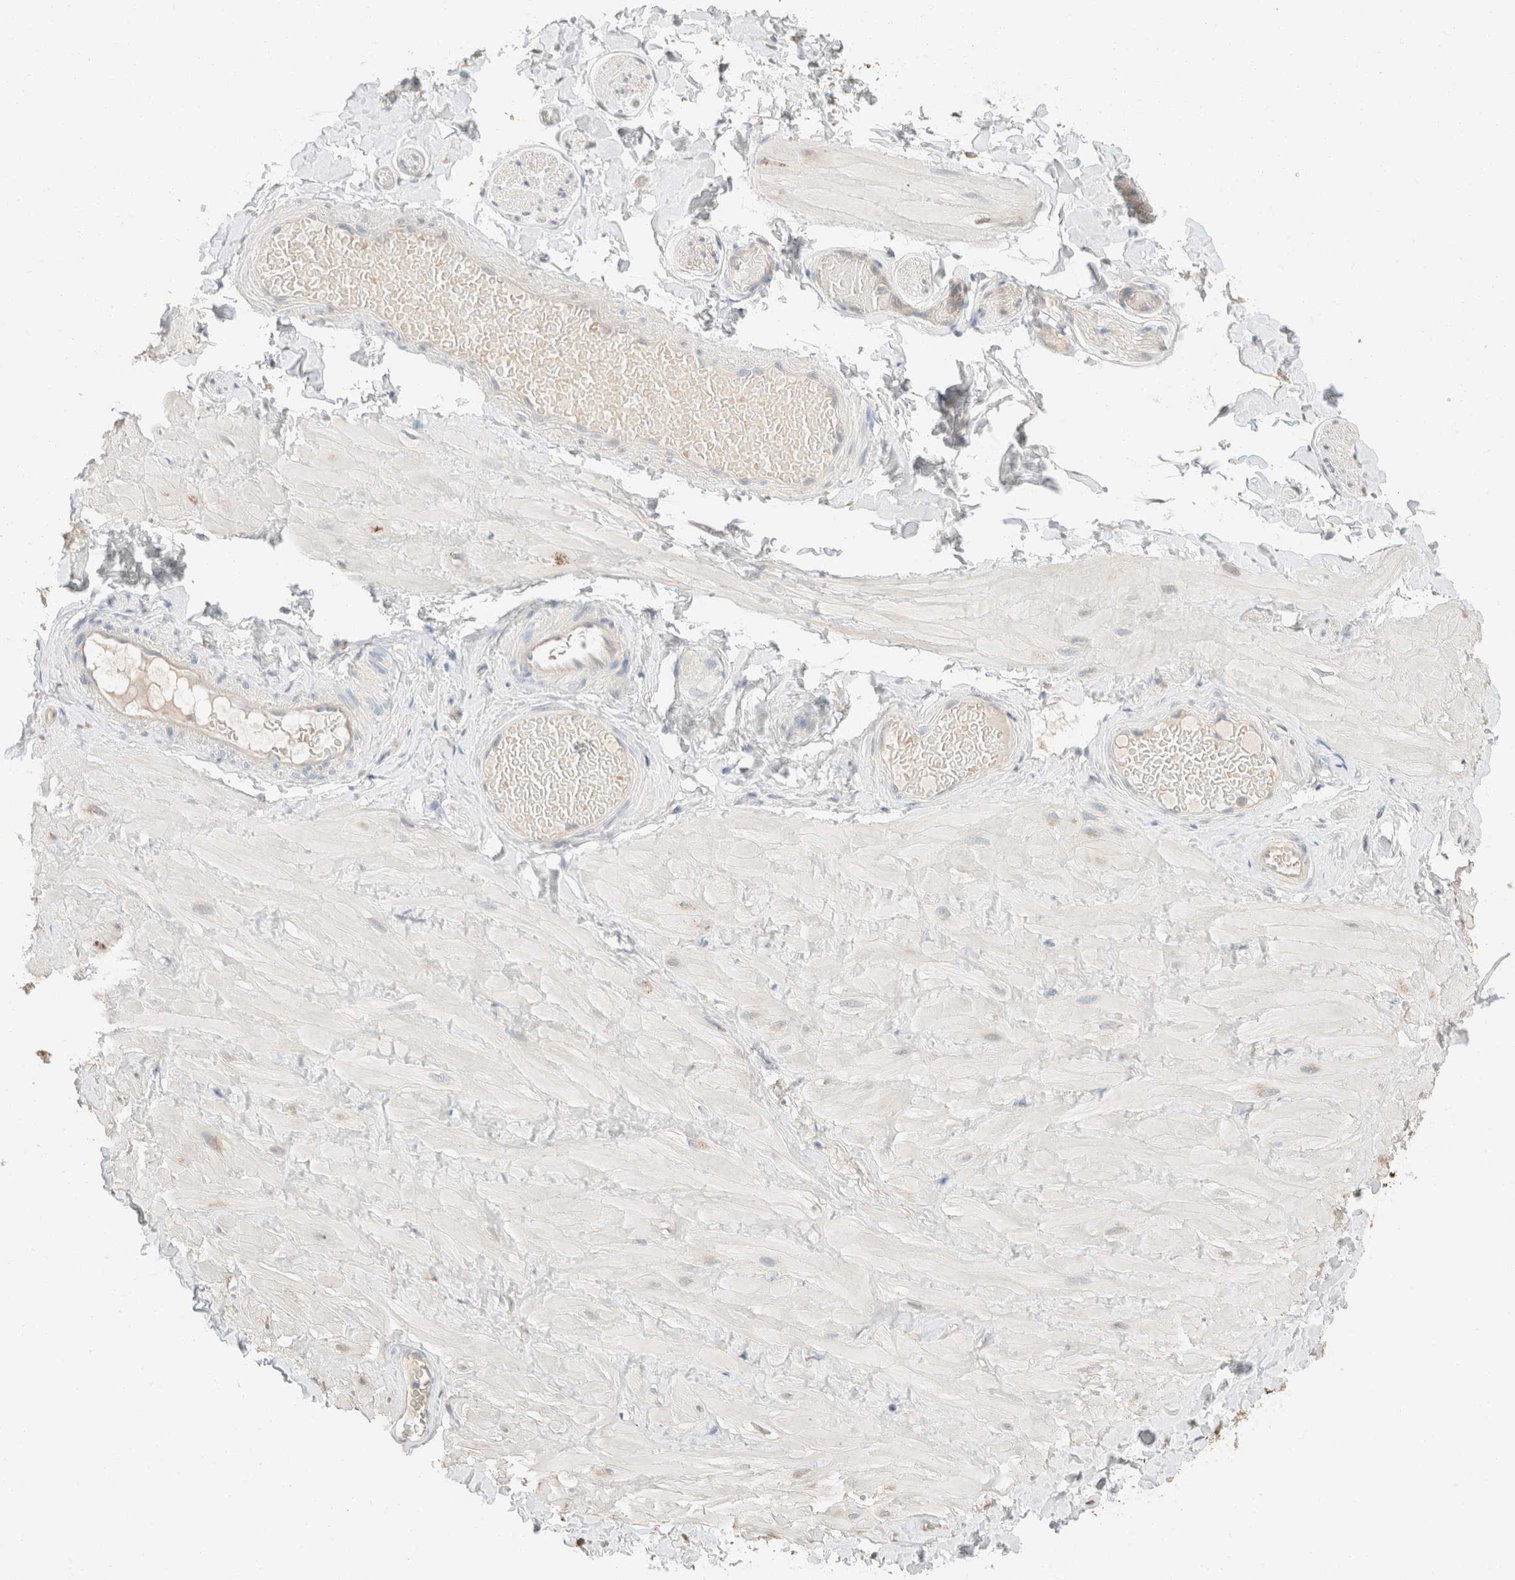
{"staining": {"intensity": "moderate", "quantity": ">75%", "location": "cytoplasmic/membranous"}, "tissue": "adipose tissue", "cell_type": "Adipocytes", "image_type": "normal", "snomed": [{"axis": "morphology", "description": "Normal tissue, NOS"}, {"axis": "topography", "description": "Adipose tissue"}, {"axis": "topography", "description": "Vascular tissue"}, {"axis": "topography", "description": "Peripheral nerve tissue"}], "caption": "The image shows a brown stain indicating the presence of a protein in the cytoplasmic/membranous of adipocytes in adipose tissue. (Stains: DAB (3,3'-diaminobenzidine) in brown, nuclei in blue, Microscopy: brightfield microscopy at high magnification).", "gene": "TUBD1", "patient": {"sex": "male", "age": 25}}